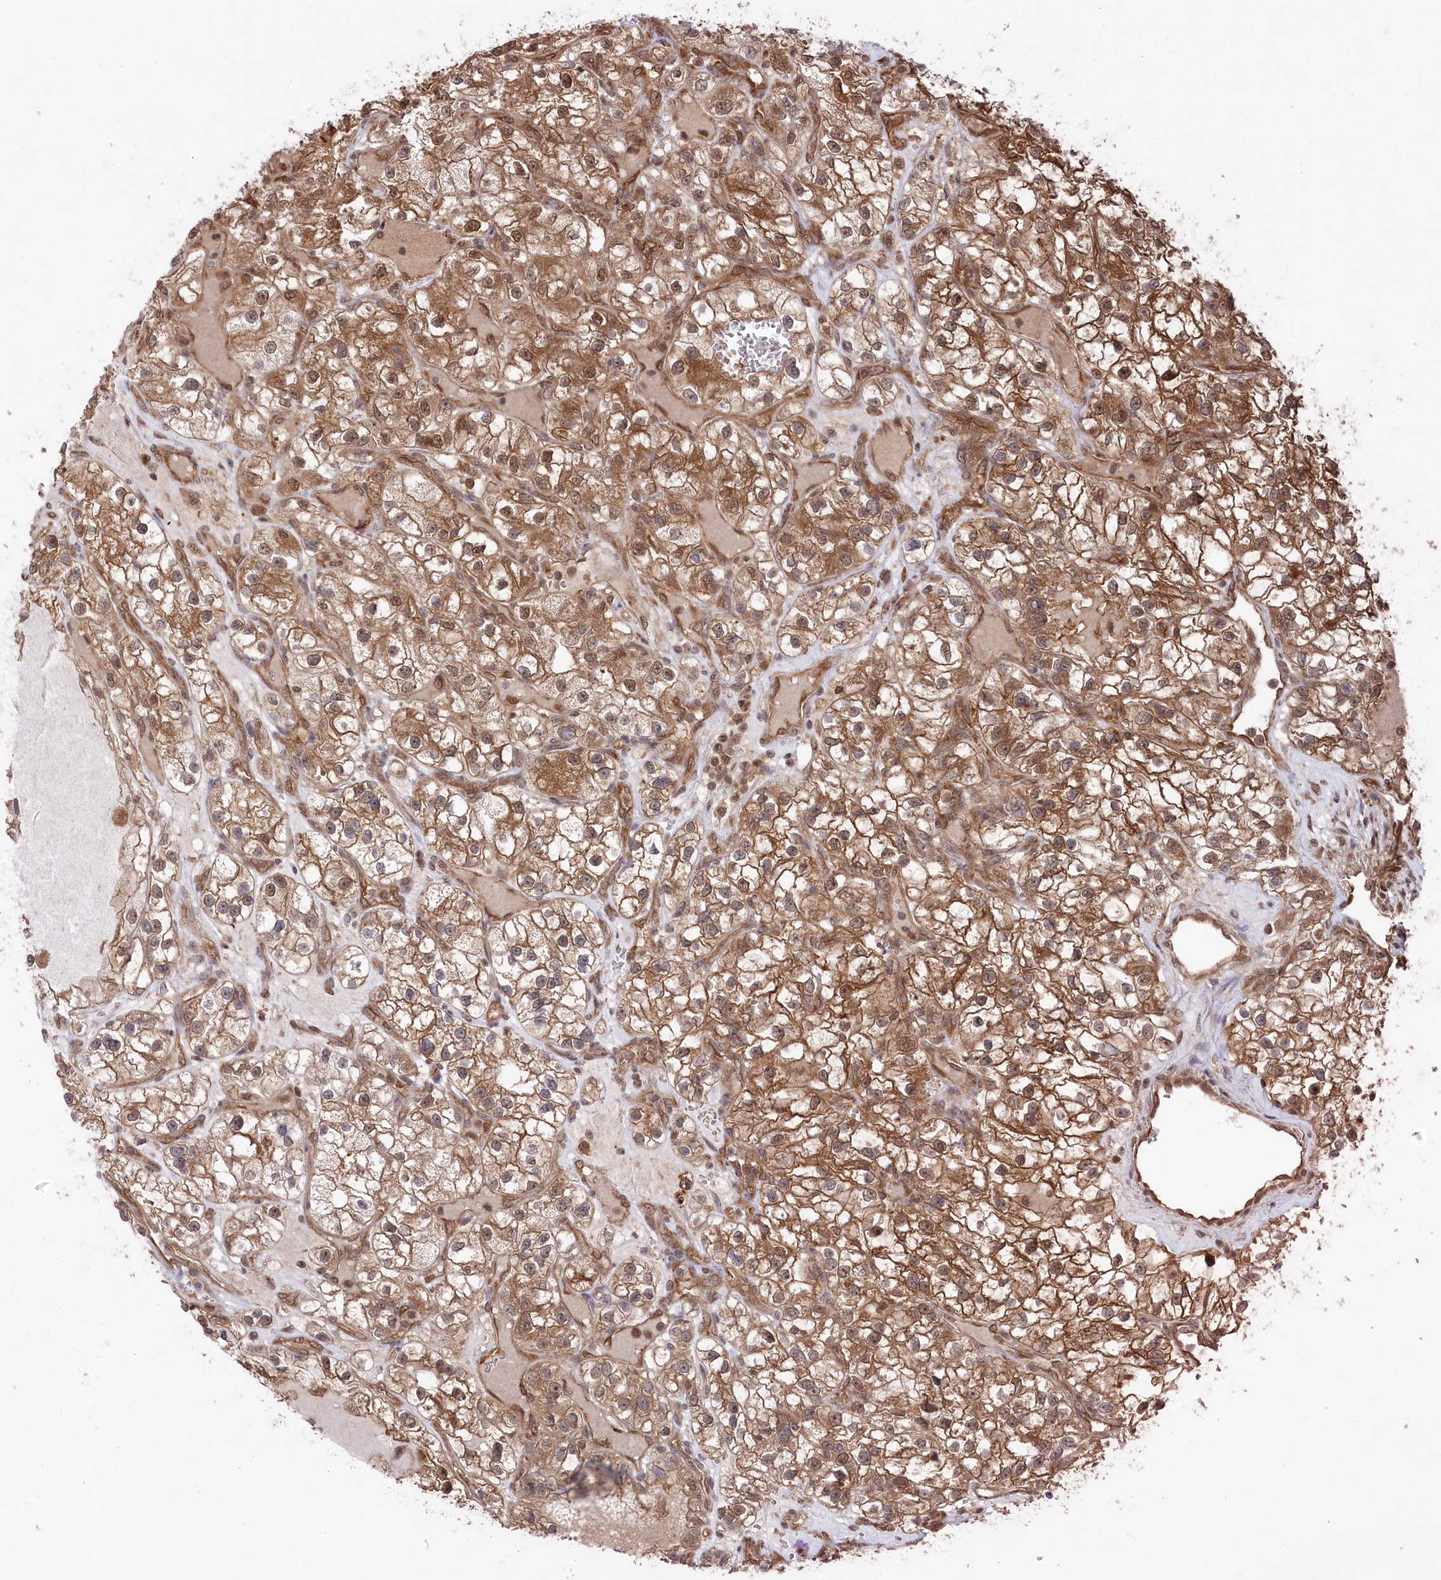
{"staining": {"intensity": "strong", "quantity": ">75%", "location": "cytoplasmic/membranous,nuclear"}, "tissue": "renal cancer", "cell_type": "Tumor cells", "image_type": "cancer", "snomed": [{"axis": "morphology", "description": "Adenocarcinoma, NOS"}, {"axis": "topography", "description": "Kidney"}], "caption": "Human adenocarcinoma (renal) stained with a protein marker shows strong staining in tumor cells.", "gene": "PSMA1", "patient": {"sex": "female", "age": 57}}